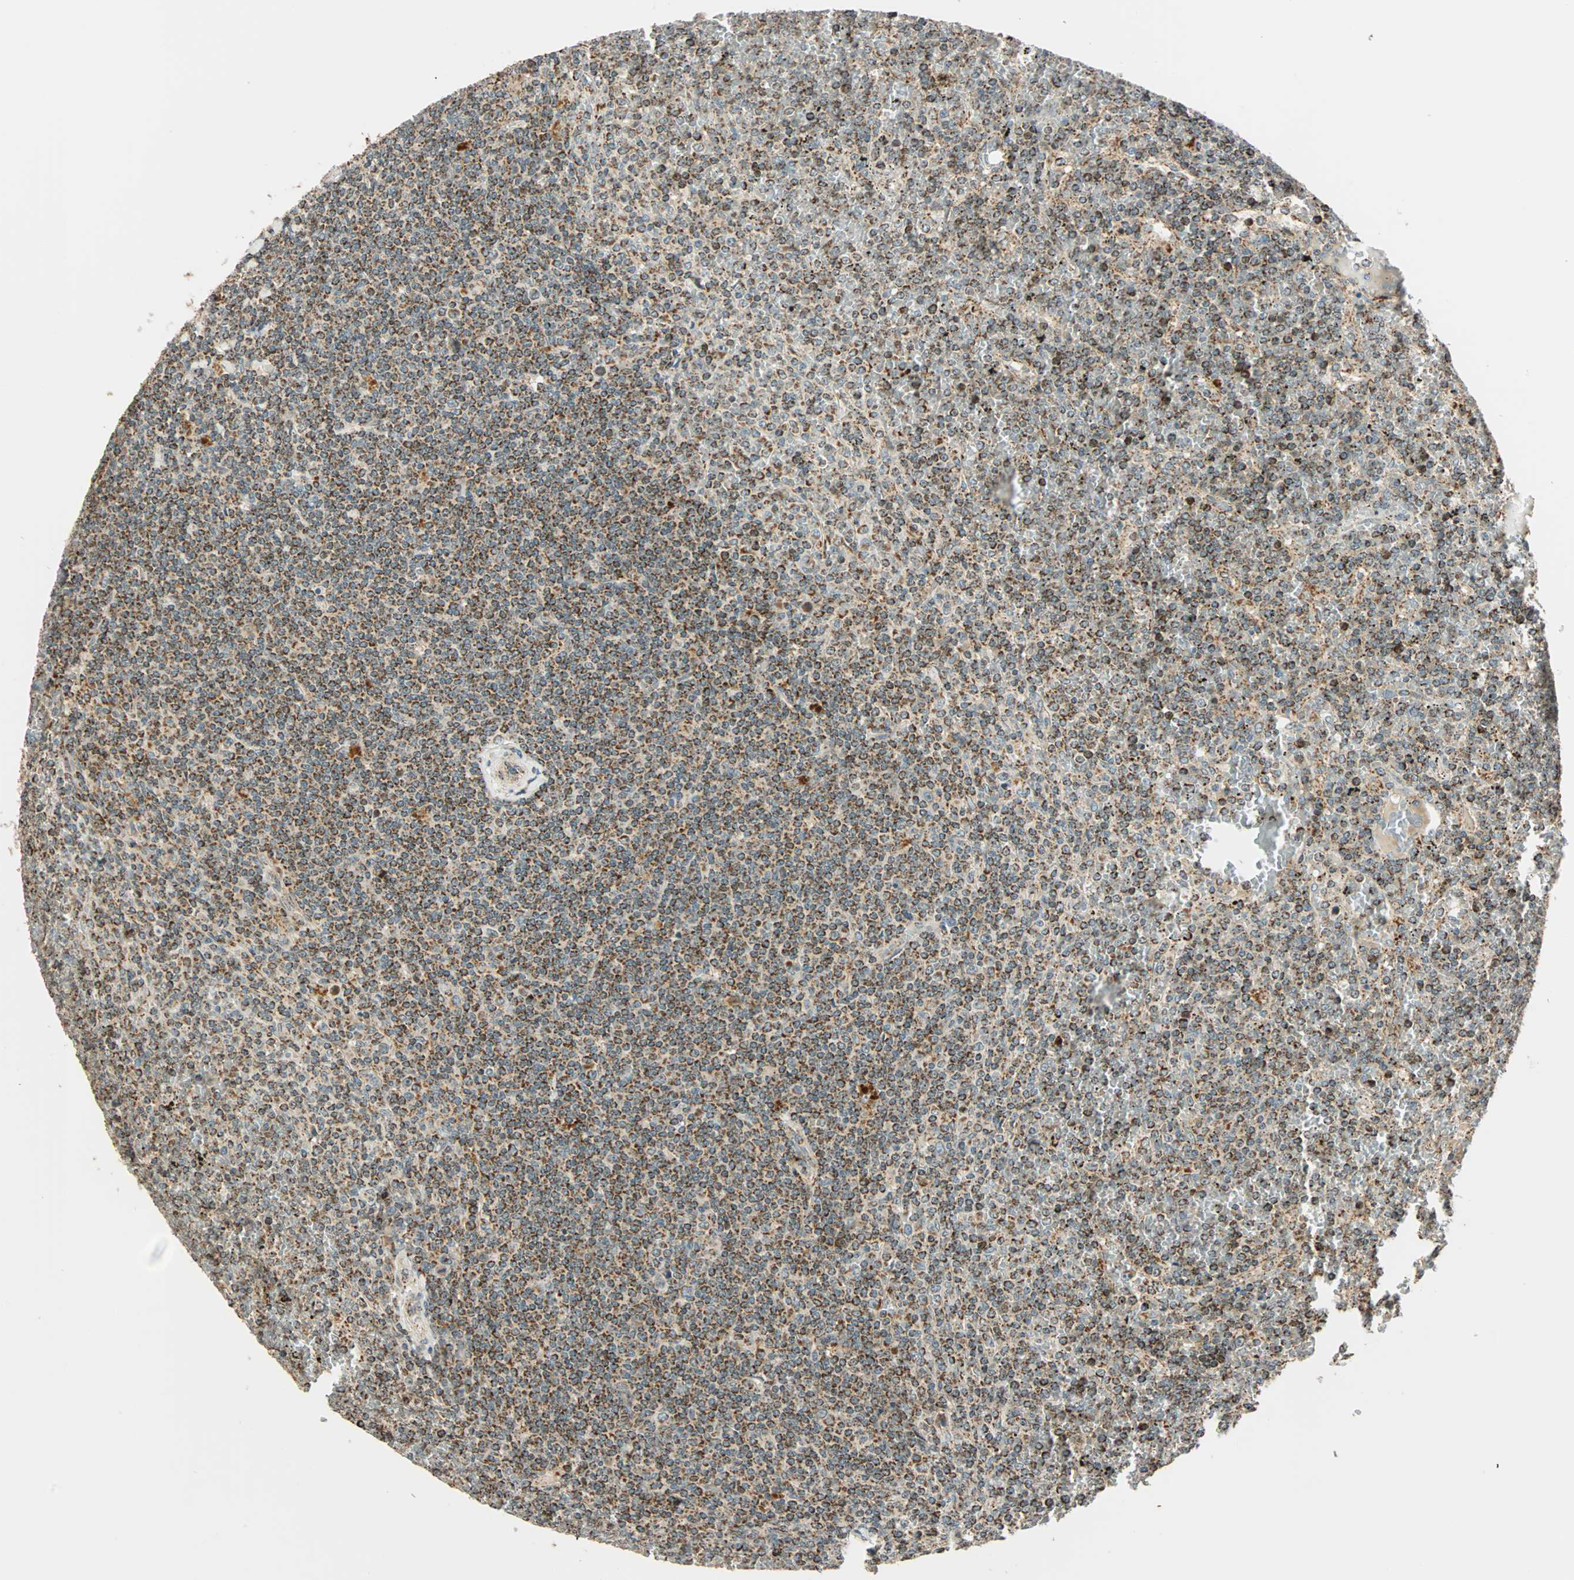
{"staining": {"intensity": "weak", "quantity": ">75%", "location": "cytoplasmic/membranous"}, "tissue": "lymphoma", "cell_type": "Tumor cells", "image_type": "cancer", "snomed": [{"axis": "morphology", "description": "Malignant lymphoma, non-Hodgkin's type, Low grade"}, {"axis": "topography", "description": "Spleen"}], "caption": "Tumor cells demonstrate low levels of weak cytoplasmic/membranous positivity in about >75% of cells in human low-grade malignant lymphoma, non-Hodgkin's type. (DAB = brown stain, brightfield microscopy at high magnification).", "gene": "SPRY4", "patient": {"sex": "female", "age": 19}}